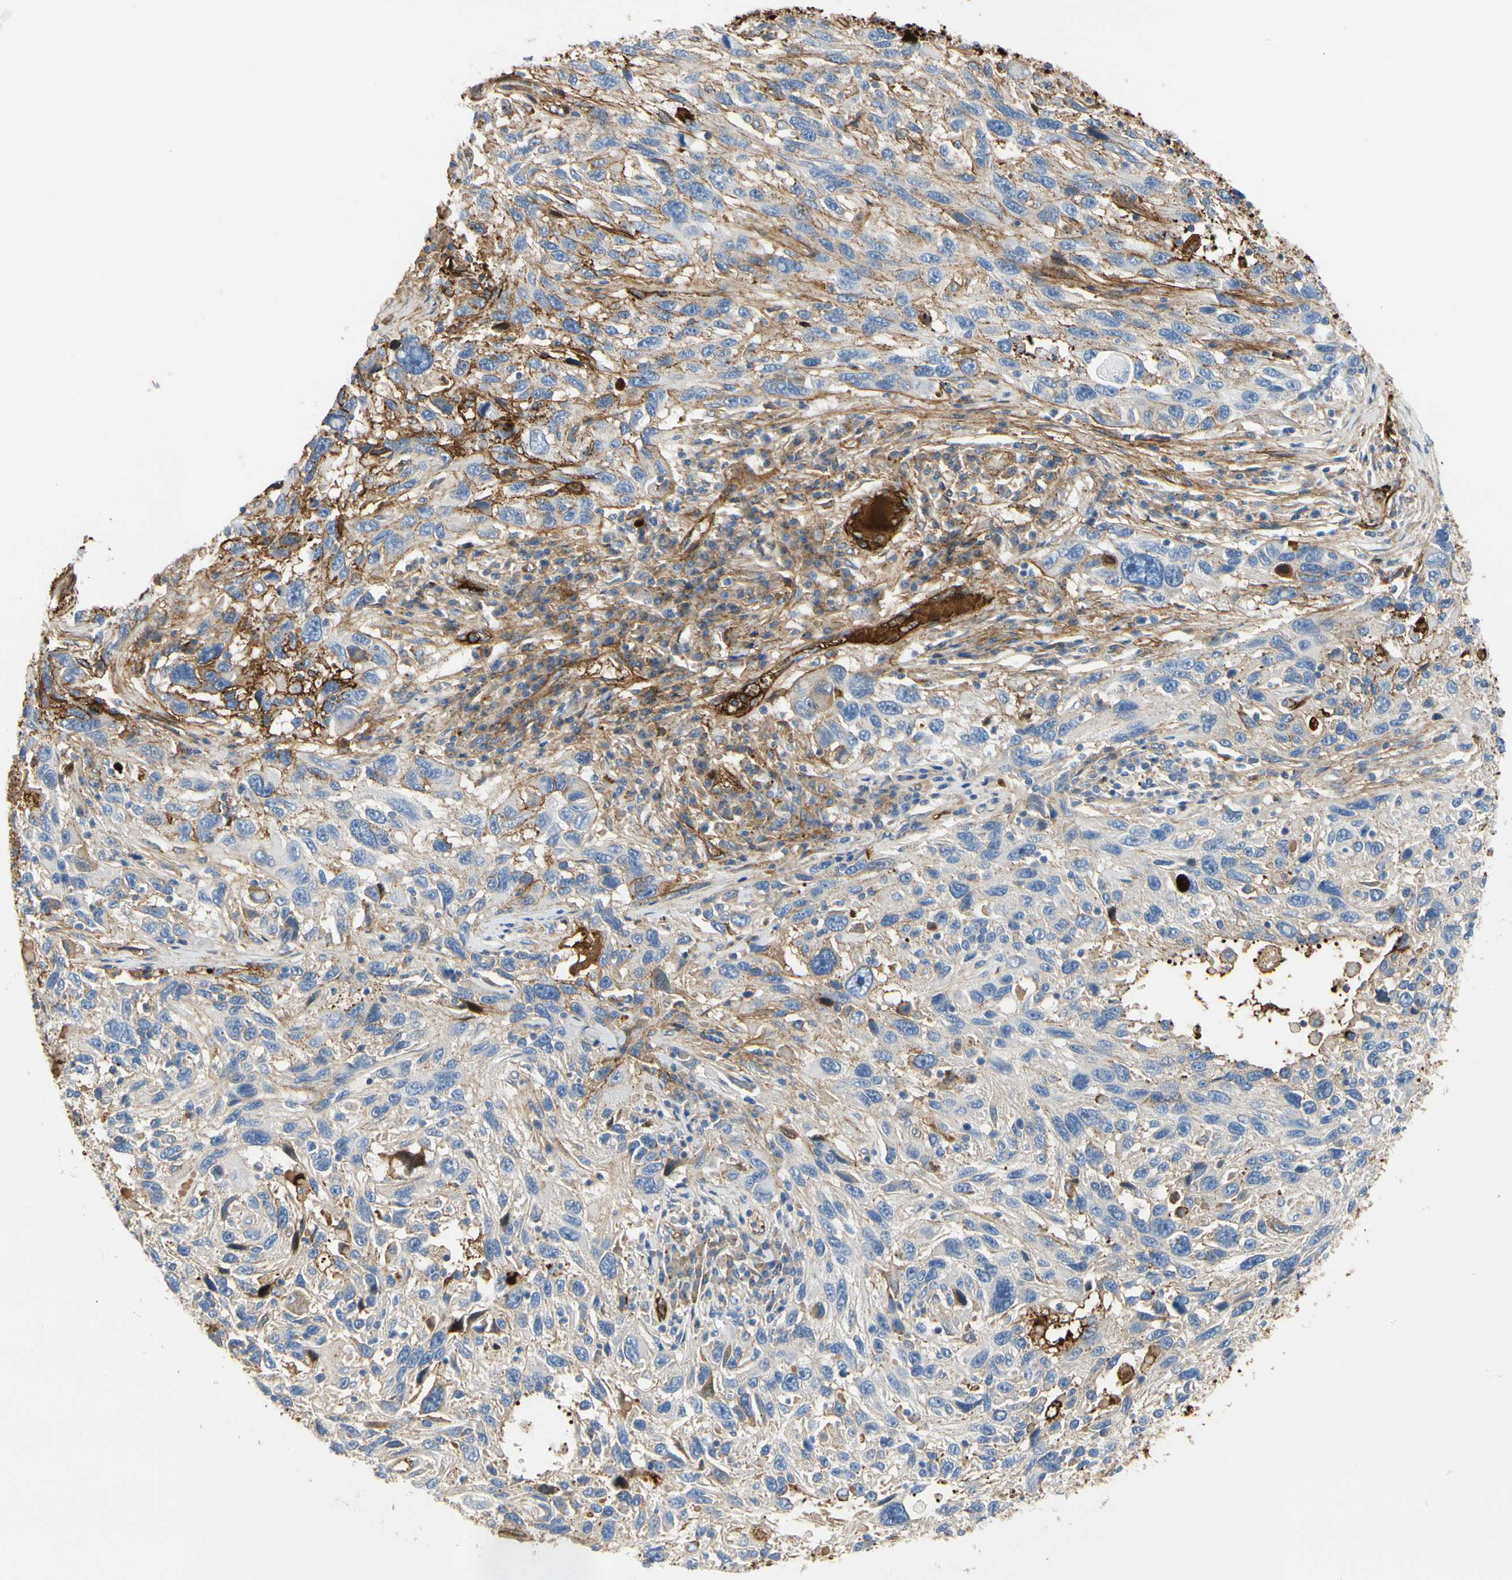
{"staining": {"intensity": "weak", "quantity": ">75%", "location": "cytoplasmic/membranous"}, "tissue": "melanoma", "cell_type": "Tumor cells", "image_type": "cancer", "snomed": [{"axis": "morphology", "description": "Malignant melanoma, NOS"}, {"axis": "topography", "description": "Skin"}], "caption": "This is an image of IHC staining of melanoma, which shows weak expression in the cytoplasmic/membranous of tumor cells.", "gene": "FGB", "patient": {"sex": "male", "age": 53}}